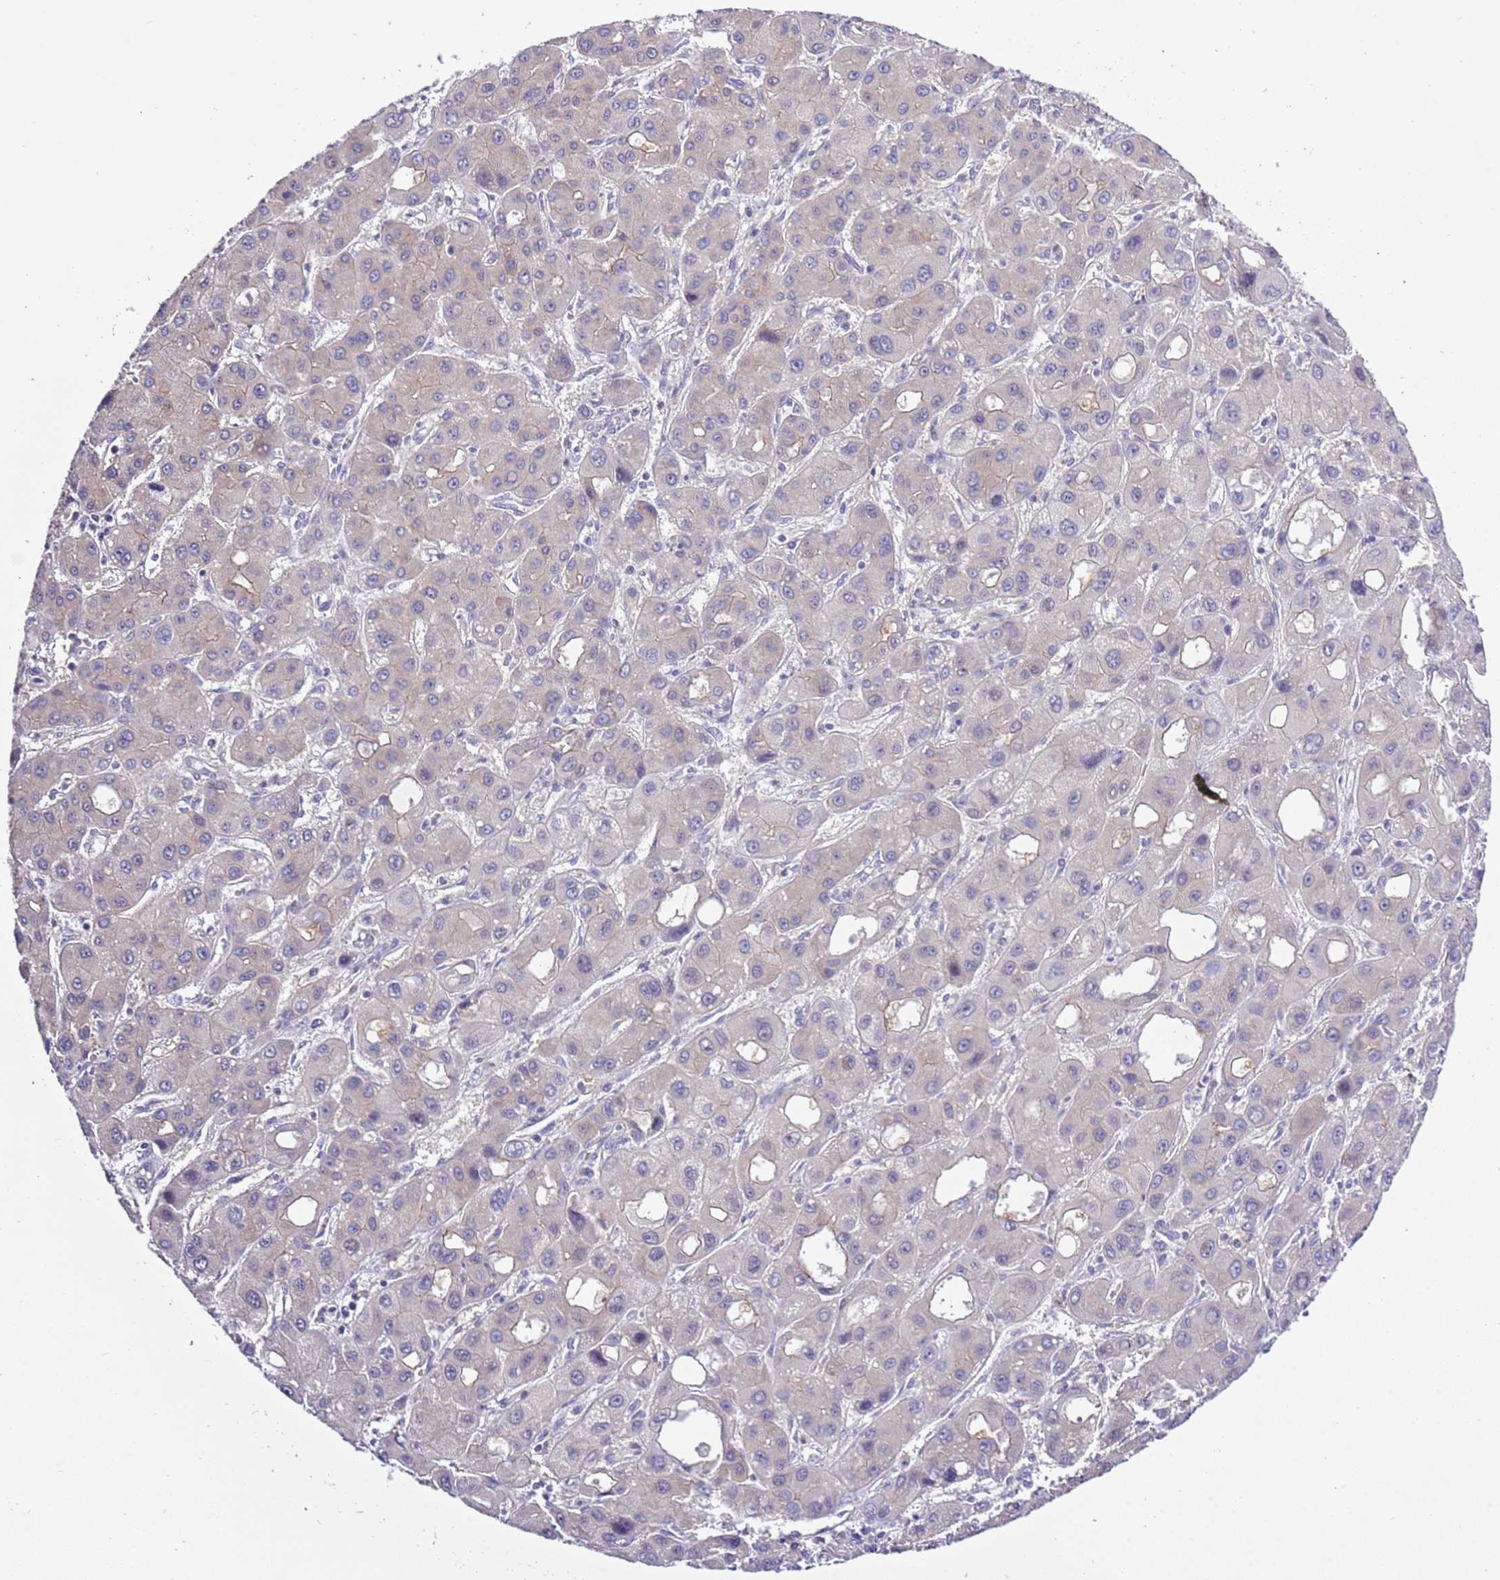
{"staining": {"intensity": "negative", "quantity": "none", "location": "none"}, "tissue": "liver cancer", "cell_type": "Tumor cells", "image_type": "cancer", "snomed": [{"axis": "morphology", "description": "Carcinoma, Hepatocellular, NOS"}, {"axis": "topography", "description": "Liver"}], "caption": "This is a micrograph of immunohistochemistry (IHC) staining of liver hepatocellular carcinoma, which shows no staining in tumor cells.", "gene": "STIP1", "patient": {"sex": "male", "age": 55}}